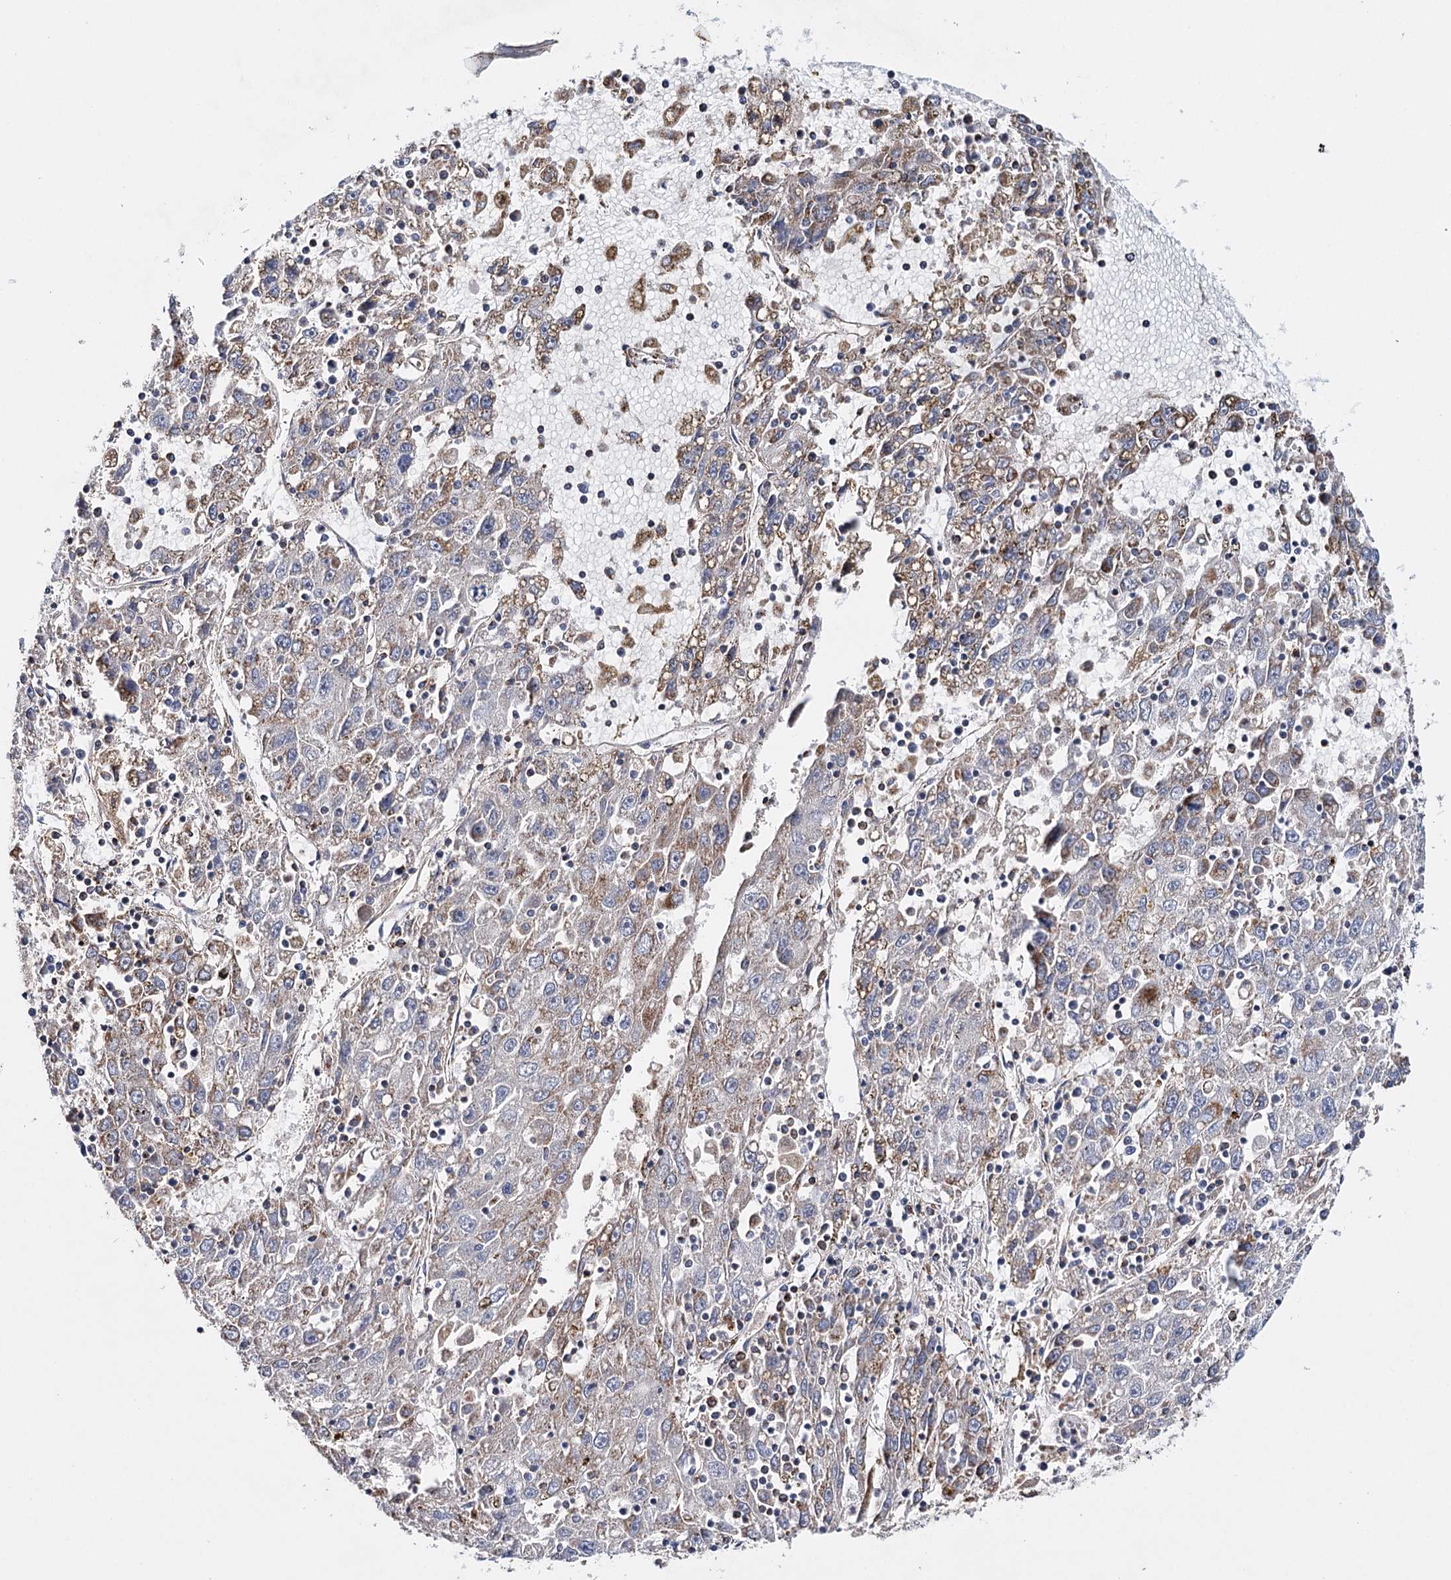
{"staining": {"intensity": "weak", "quantity": "<25%", "location": "cytoplasmic/membranous"}, "tissue": "liver cancer", "cell_type": "Tumor cells", "image_type": "cancer", "snomed": [{"axis": "morphology", "description": "Carcinoma, Hepatocellular, NOS"}, {"axis": "topography", "description": "Liver"}], "caption": "IHC micrograph of human liver hepatocellular carcinoma stained for a protein (brown), which reveals no positivity in tumor cells.", "gene": "CFAP46", "patient": {"sex": "male", "age": 49}}